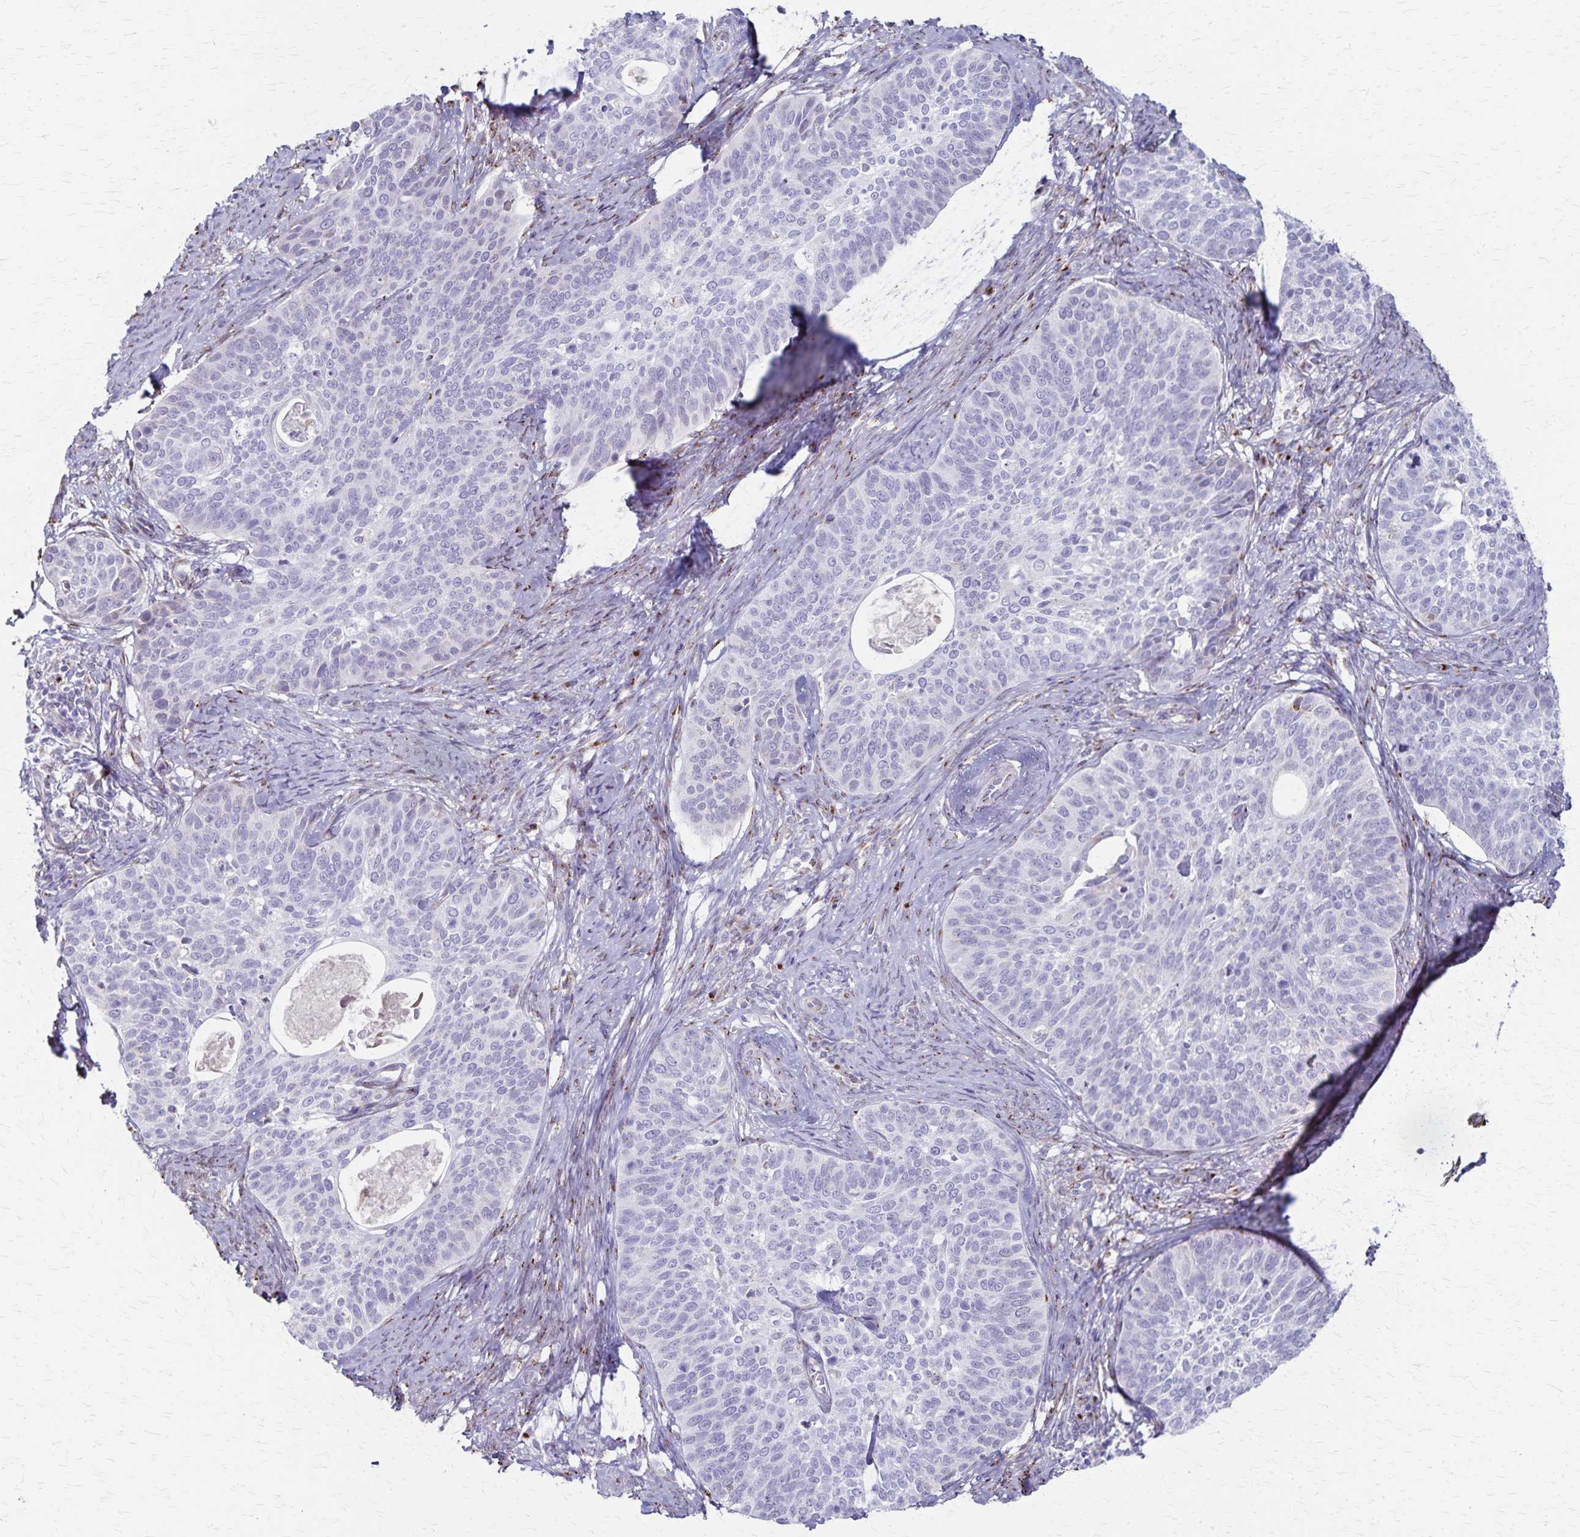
{"staining": {"intensity": "negative", "quantity": "none", "location": "none"}, "tissue": "cervical cancer", "cell_type": "Tumor cells", "image_type": "cancer", "snomed": [{"axis": "morphology", "description": "Squamous cell carcinoma, NOS"}, {"axis": "topography", "description": "Cervix"}], "caption": "High magnification brightfield microscopy of squamous cell carcinoma (cervical) stained with DAB (brown) and counterstained with hematoxylin (blue): tumor cells show no significant staining.", "gene": "MCFD2", "patient": {"sex": "female", "age": 69}}